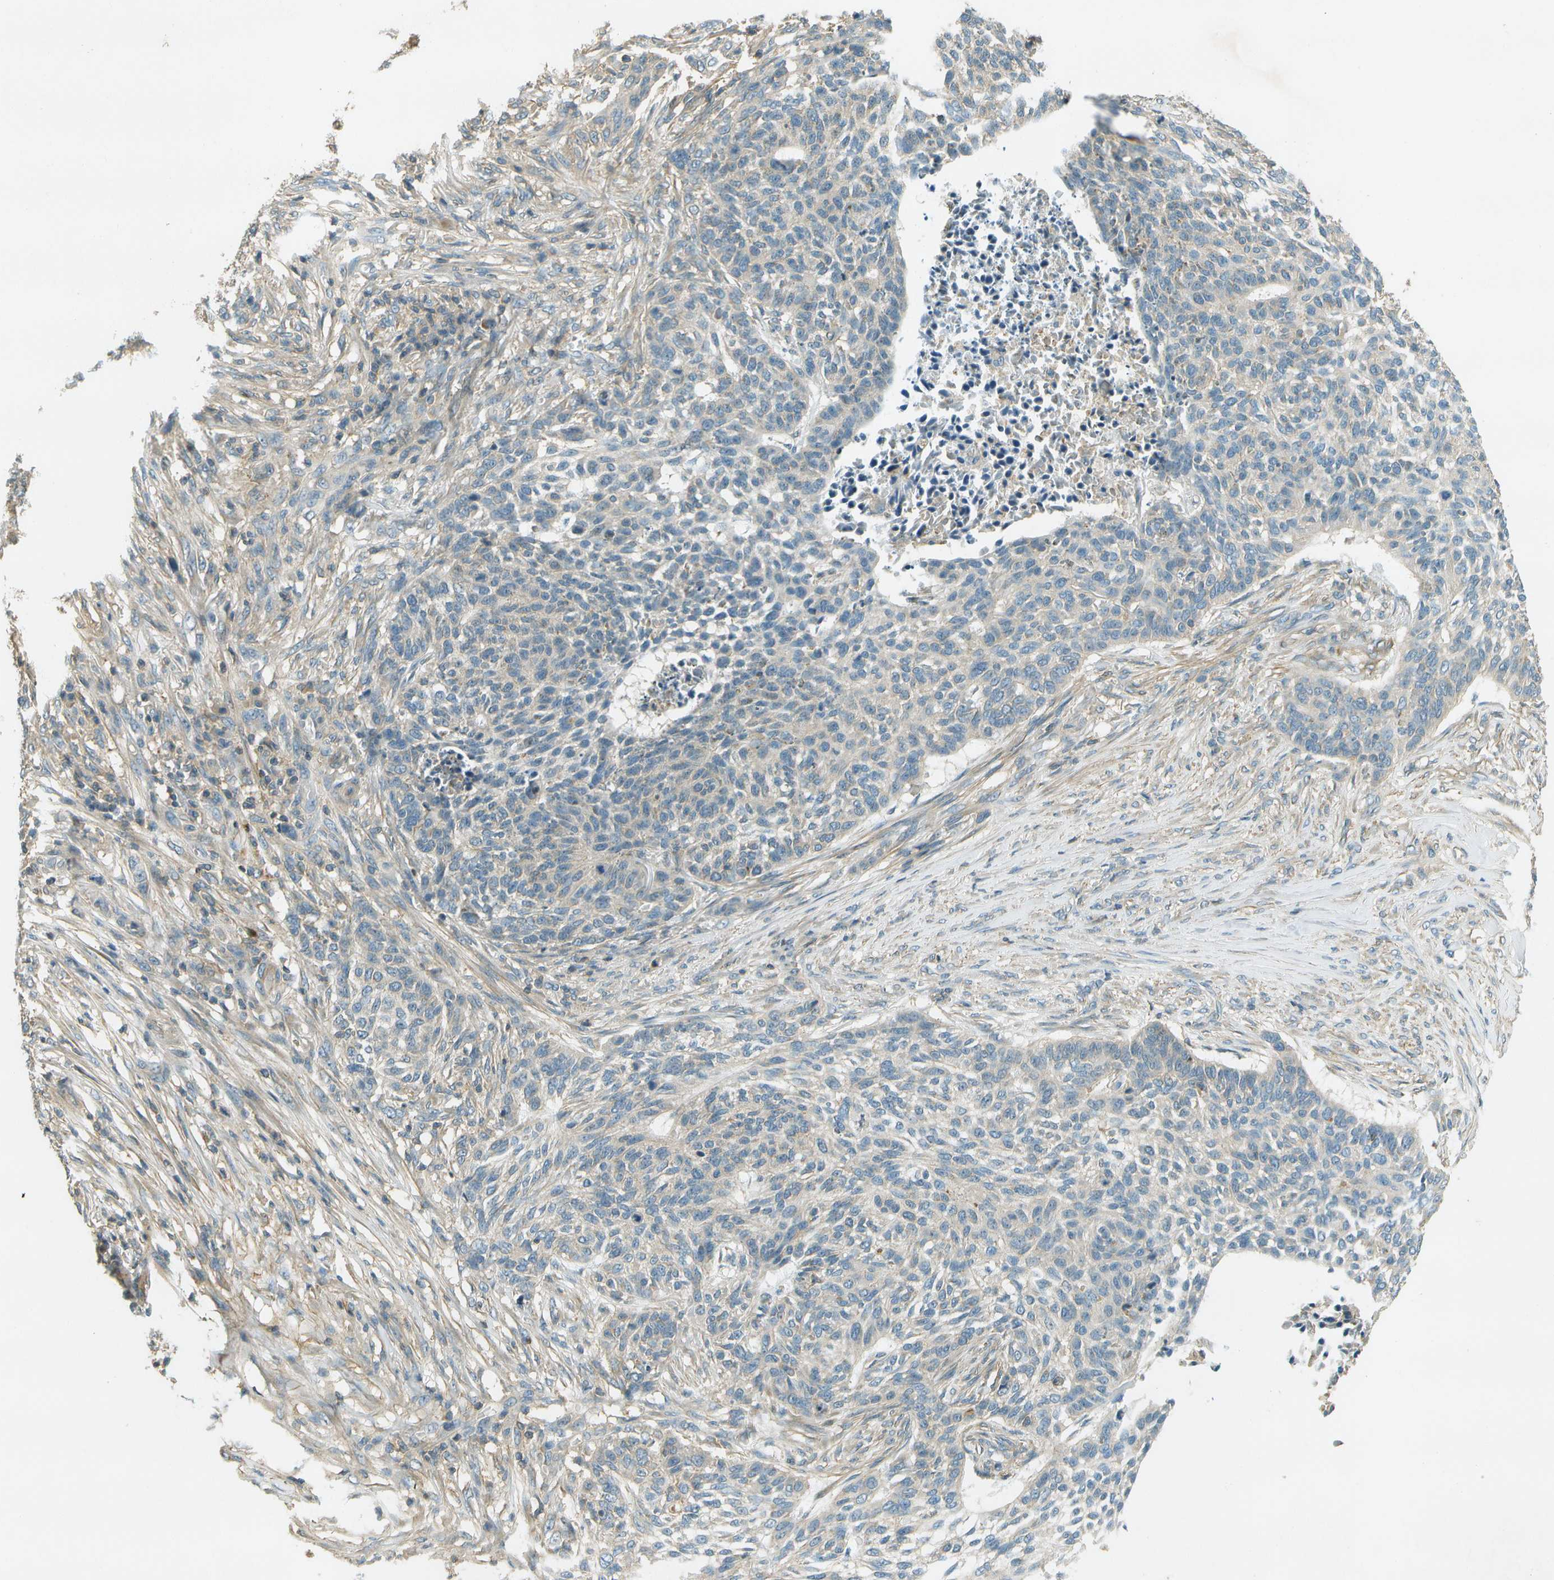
{"staining": {"intensity": "negative", "quantity": "none", "location": "none"}, "tissue": "skin cancer", "cell_type": "Tumor cells", "image_type": "cancer", "snomed": [{"axis": "morphology", "description": "Basal cell carcinoma"}, {"axis": "topography", "description": "Skin"}], "caption": "Immunohistochemistry image of skin cancer (basal cell carcinoma) stained for a protein (brown), which exhibits no positivity in tumor cells.", "gene": "NUDT4", "patient": {"sex": "male", "age": 85}}